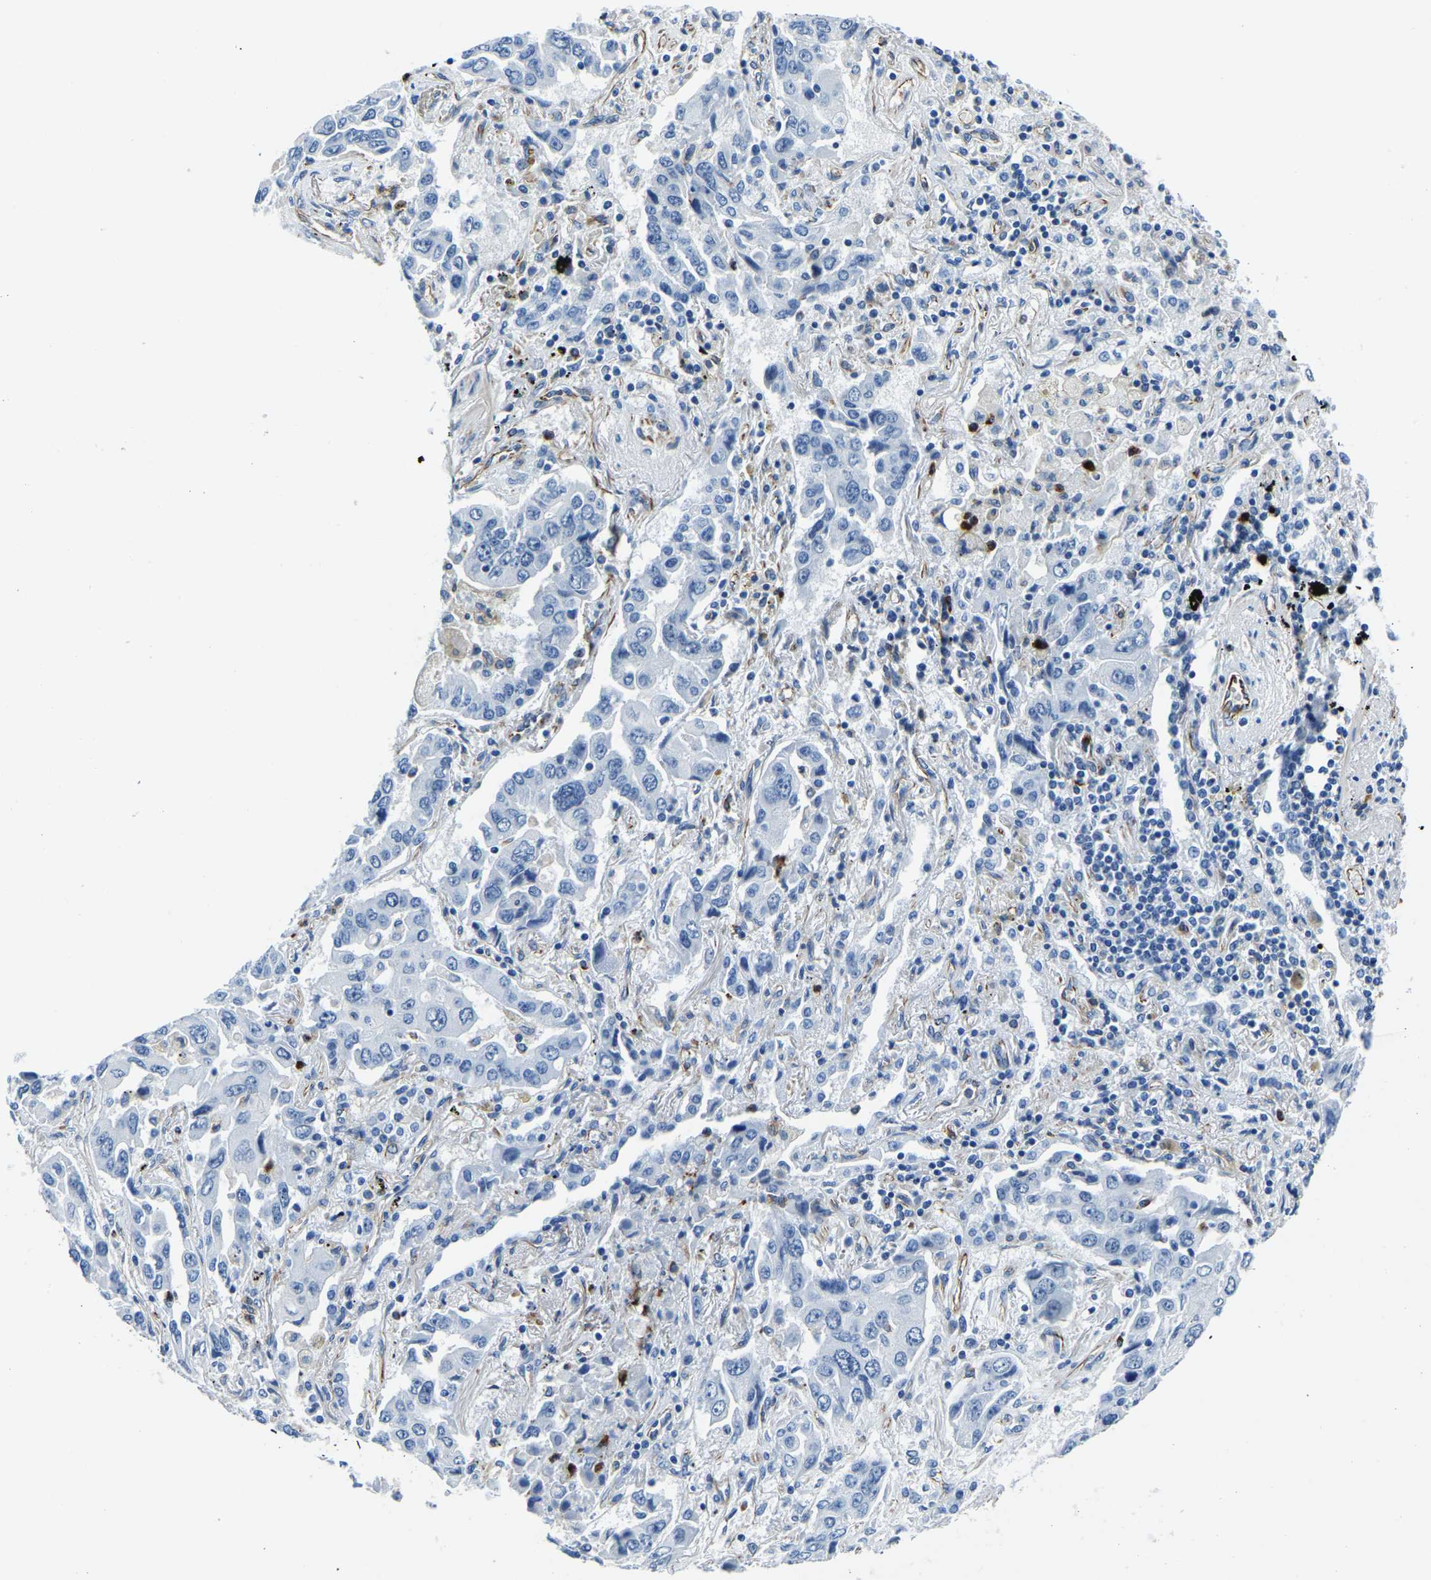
{"staining": {"intensity": "negative", "quantity": "none", "location": "none"}, "tissue": "lung cancer", "cell_type": "Tumor cells", "image_type": "cancer", "snomed": [{"axis": "morphology", "description": "Adenocarcinoma, NOS"}, {"axis": "topography", "description": "Lung"}], "caption": "Lung adenocarcinoma stained for a protein using IHC demonstrates no expression tumor cells.", "gene": "MS4A3", "patient": {"sex": "female", "age": 65}}